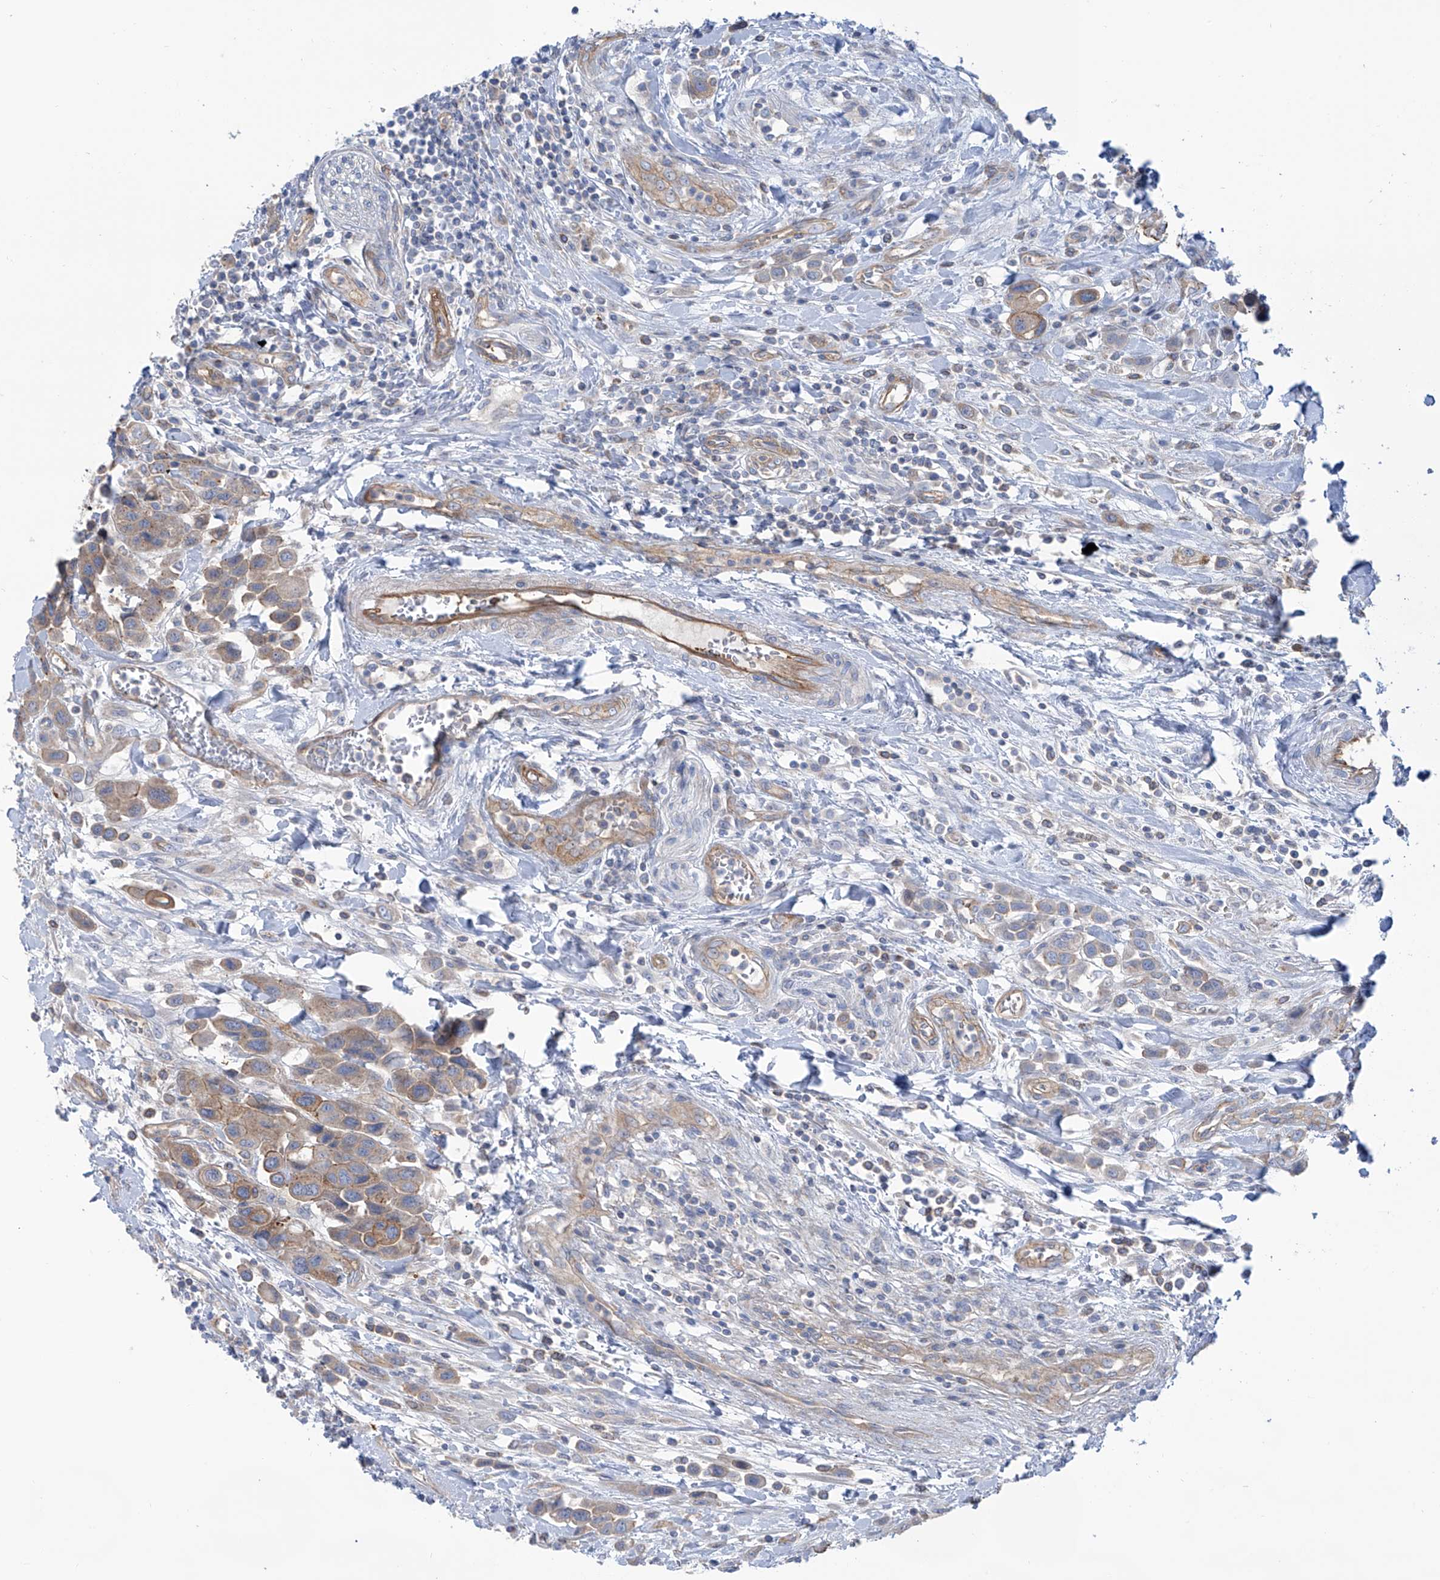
{"staining": {"intensity": "moderate", "quantity": "25%-75%", "location": "cytoplasmic/membranous"}, "tissue": "urothelial cancer", "cell_type": "Tumor cells", "image_type": "cancer", "snomed": [{"axis": "morphology", "description": "Urothelial carcinoma, High grade"}, {"axis": "topography", "description": "Urinary bladder"}], "caption": "Immunohistochemistry micrograph of human urothelial cancer stained for a protein (brown), which demonstrates medium levels of moderate cytoplasmic/membranous expression in approximately 25%-75% of tumor cells.", "gene": "TMEM209", "patient": {"sex": "male", "age": 50}}